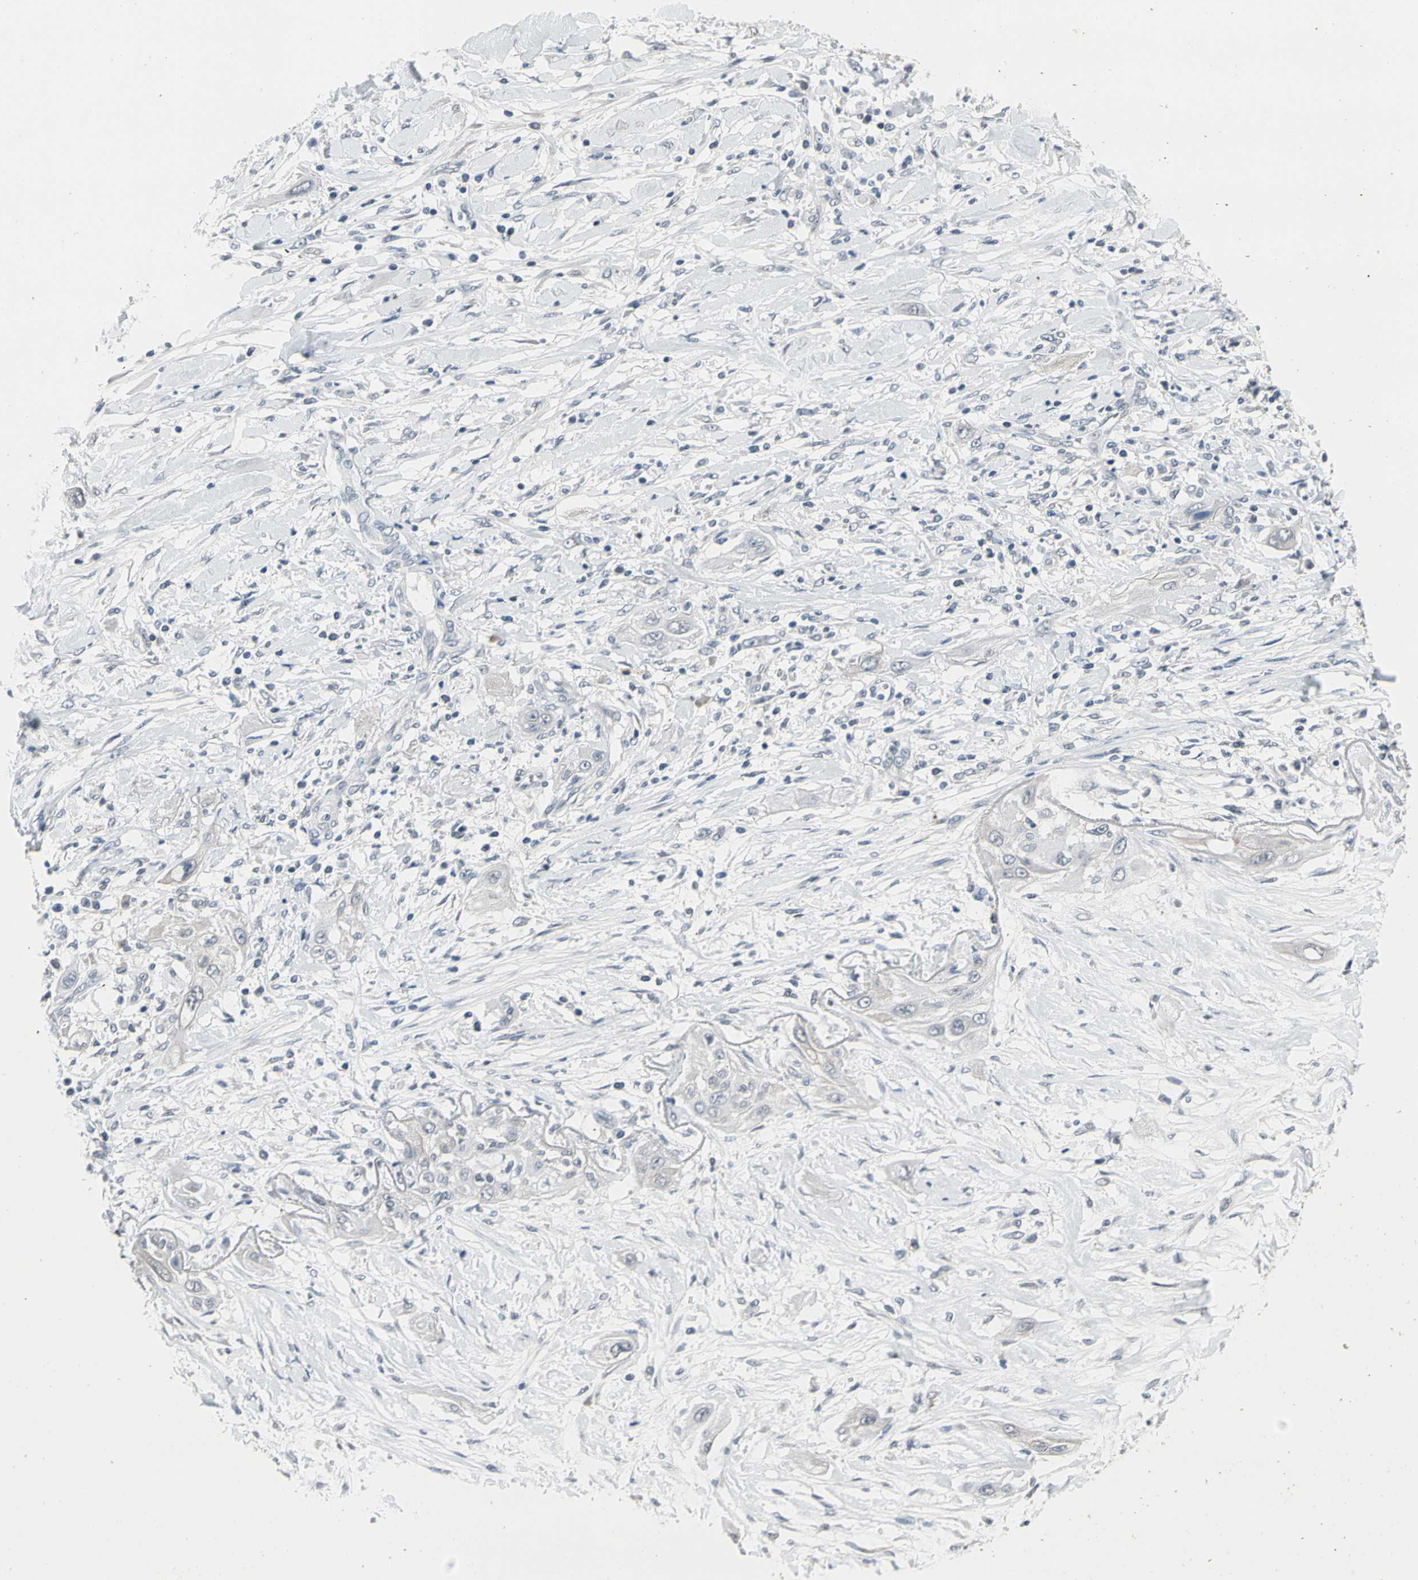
{"staining": {"intensity": "negative", "quantity": "none", "location": "none"}, "tissue": "lung cancer", "cell_type": "Tumor cells", "image_type": "cancer", "snomed": [{"axis": "morphology", "description": "Squamous cell carcinoma, NOS"}, {"axis": "topography", "description": "Lung"}], "caption": "This is a micrograph of IHC staining of lung squamous cell carcinoma, which shows no staining in tumor cells.", "gene": "SV2A", "patient": {"sex": "female", "age": 47}}